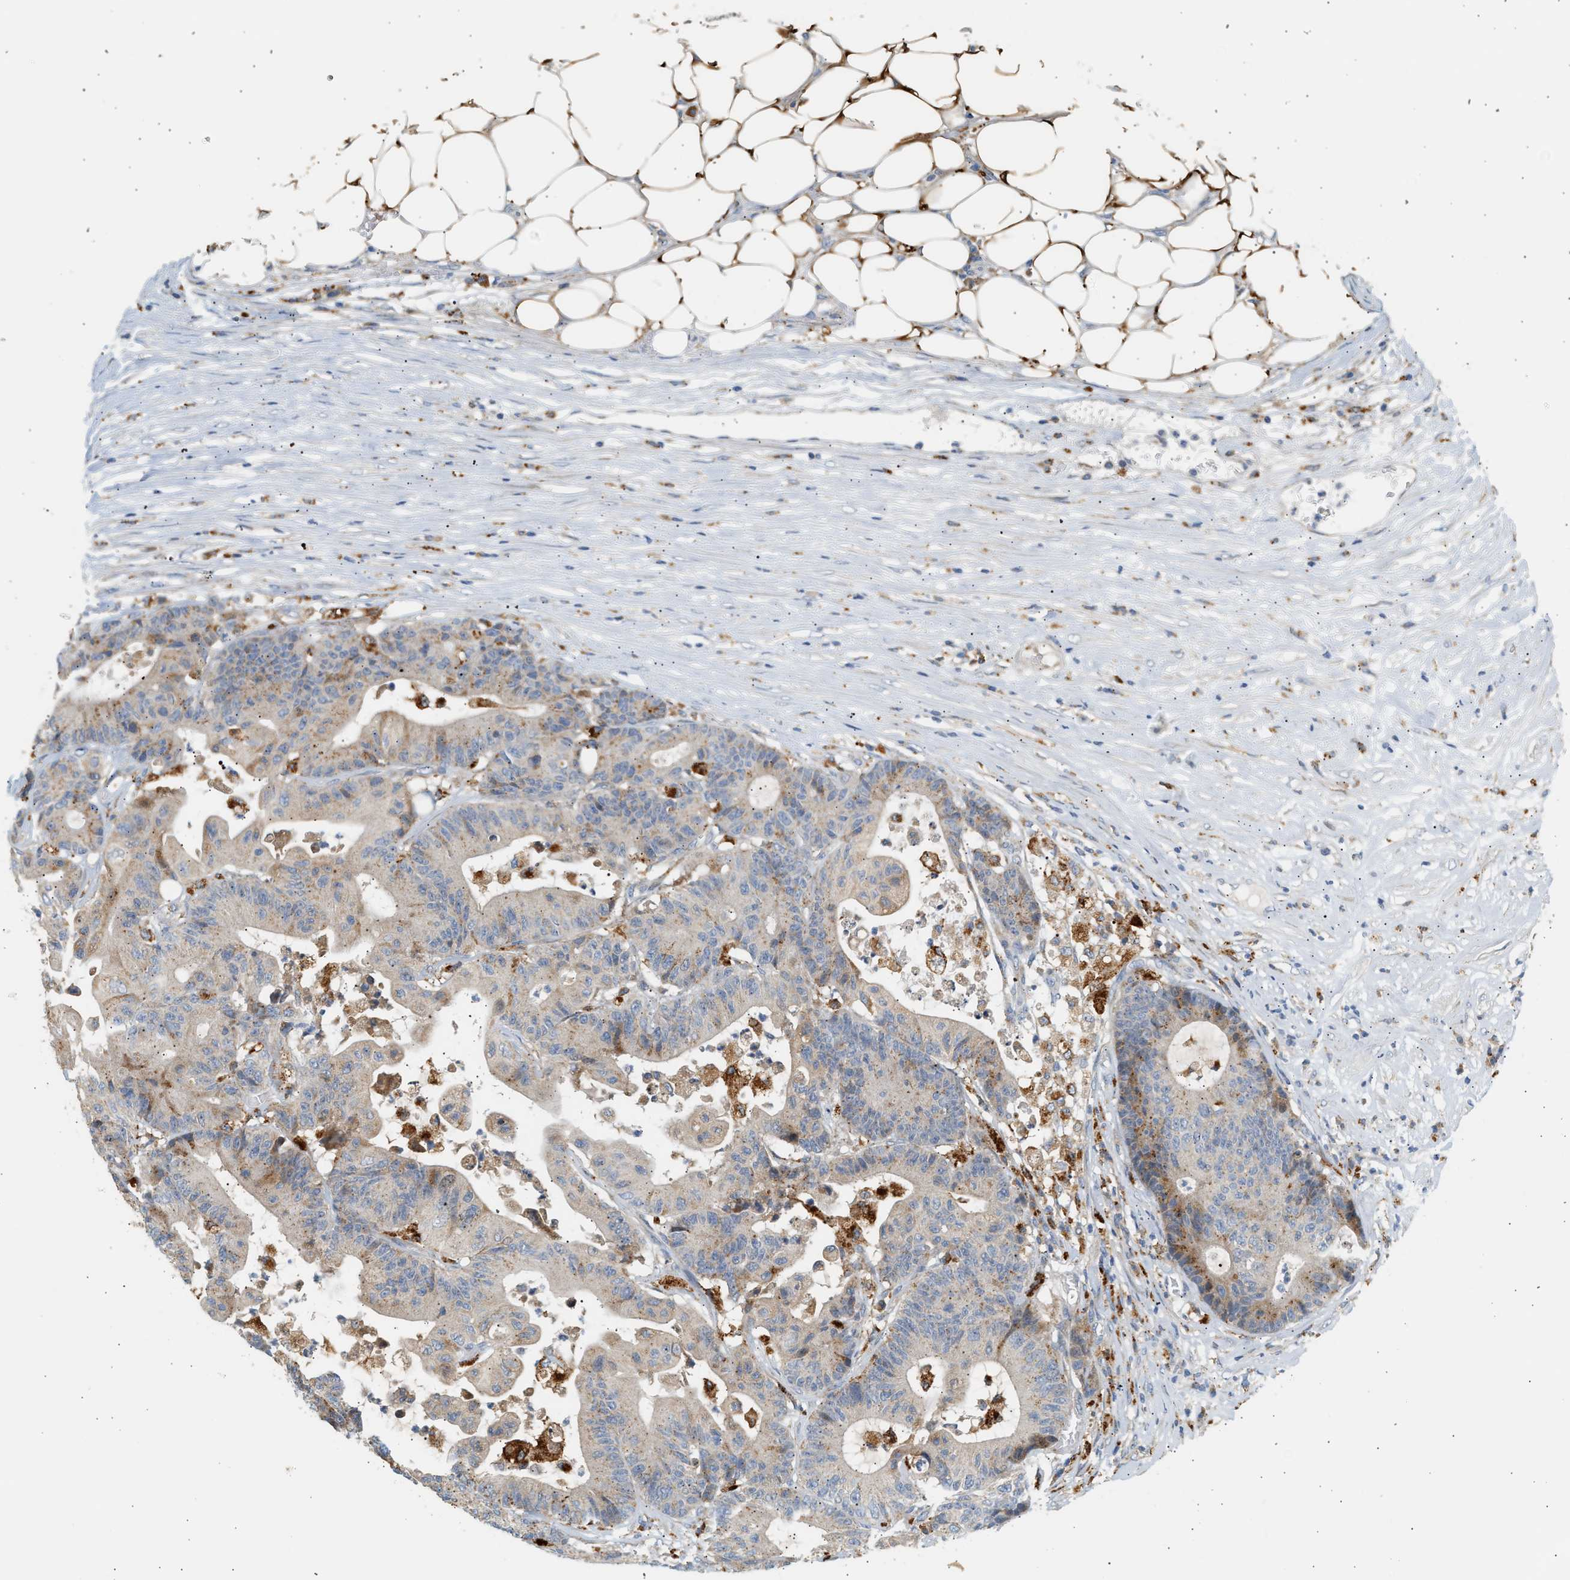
{"staining": {"intensity": "weak", "quantity": ">75%", "location": "cytoplasmic/membranous"}, "tissue": "colorectal cancer", "cell_type": "Tumor cells", "image_type": "cancer", "snomed": [{"axis": "morphology", "description": "Adenocarcinoma, NOS"}, {"axis": "topography", "description": "Colon"}], "caption": "This histopathology image exhibits immunohistochemistry (IHC) staining of colorectal cancer (adenocarcinoma), with low weak cytoplasmic/membranous positivity in about >75% of tumor cells.", "gene": "ENTHD1", "patient": {"sex": "female", "age": 84}}